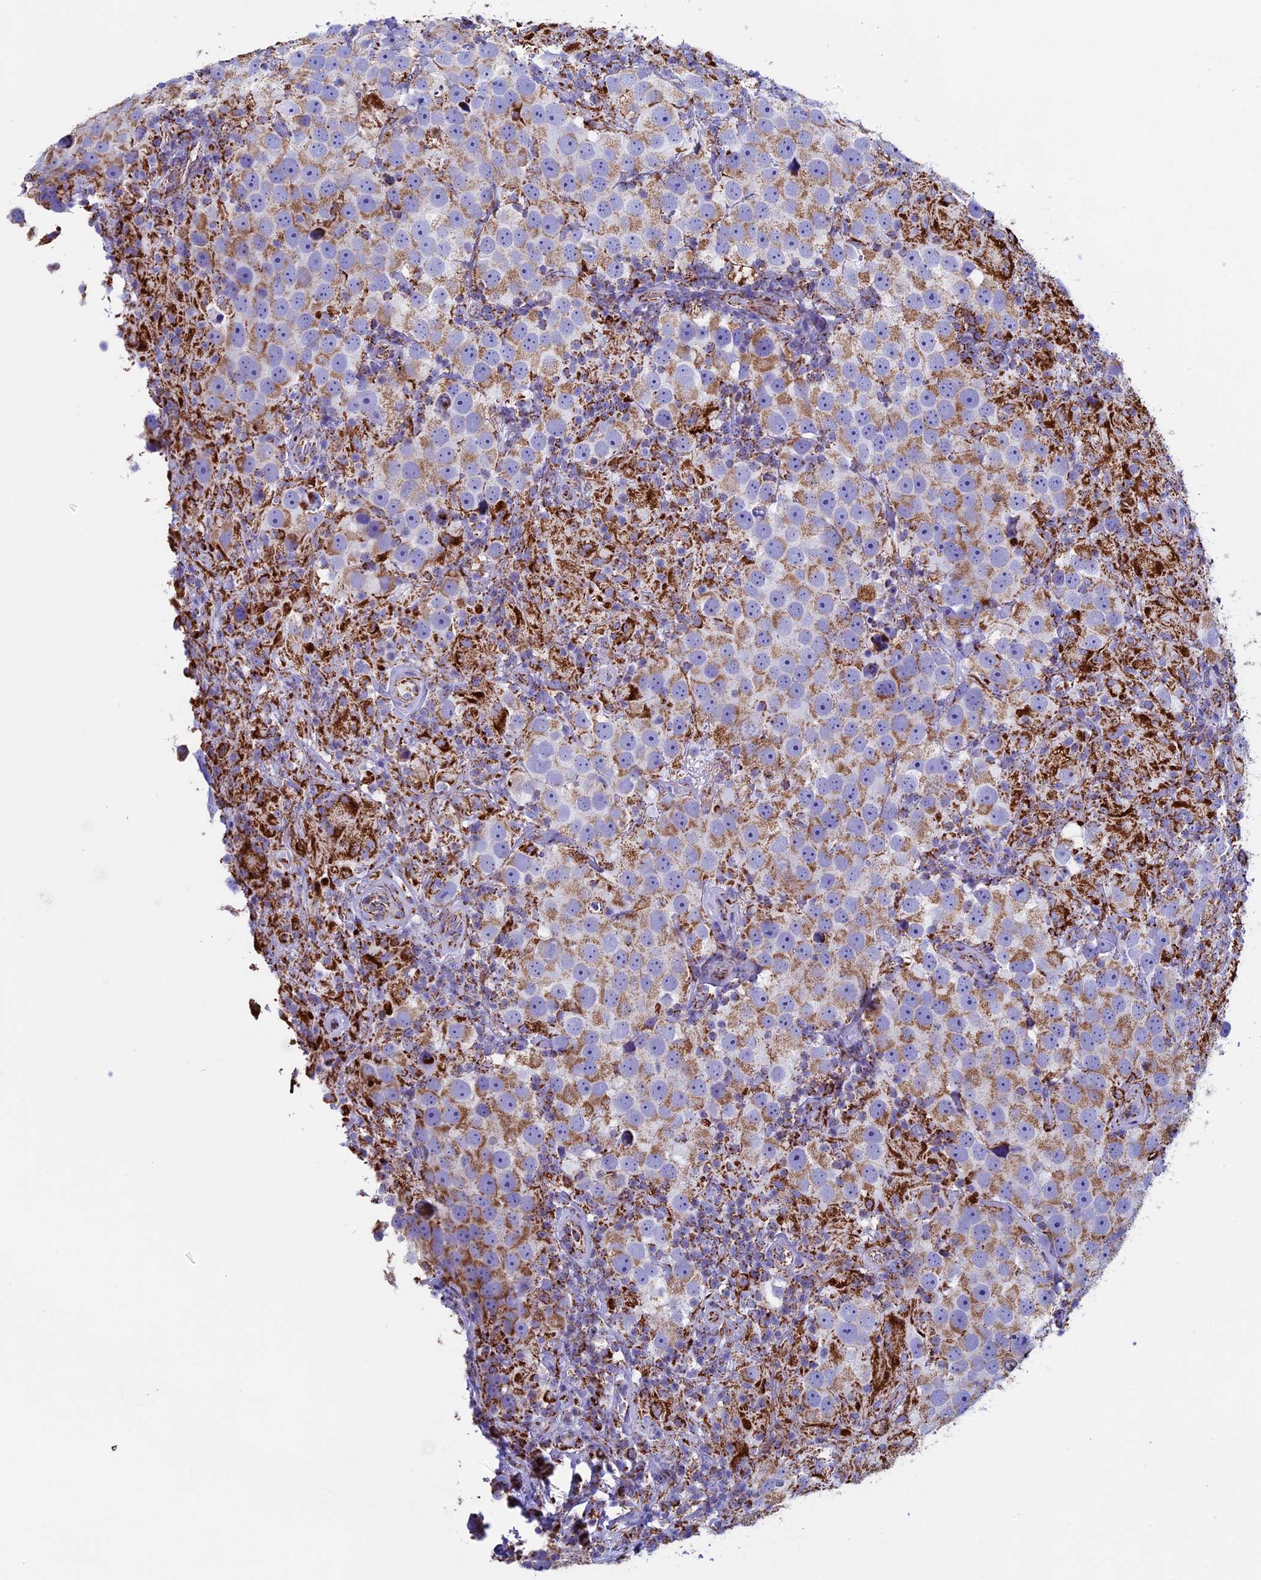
{"staining": {"intensity": "moderate", "quantity": ">75%", "location": "cytoplasmic/membranous"}, "tissue": "testis cancer", "cell_type": "Tumor cells", "image_type": "cancer", "snomed": [{"axis": "morphology", "description": "Seminoma, NOS"}, {"axis": "topography", "description": "Testis"}], "caption": "Immunohistochemistry (IHC) micrograph of human seminoma (testis) stained for a protein (brown), which displays medium levels of moderate cytoplasmic/membranous expression in approximately >75% of tumor cells.", "gene": "UQCRFS1", "patient": {"sex": "male", "age": 49}}